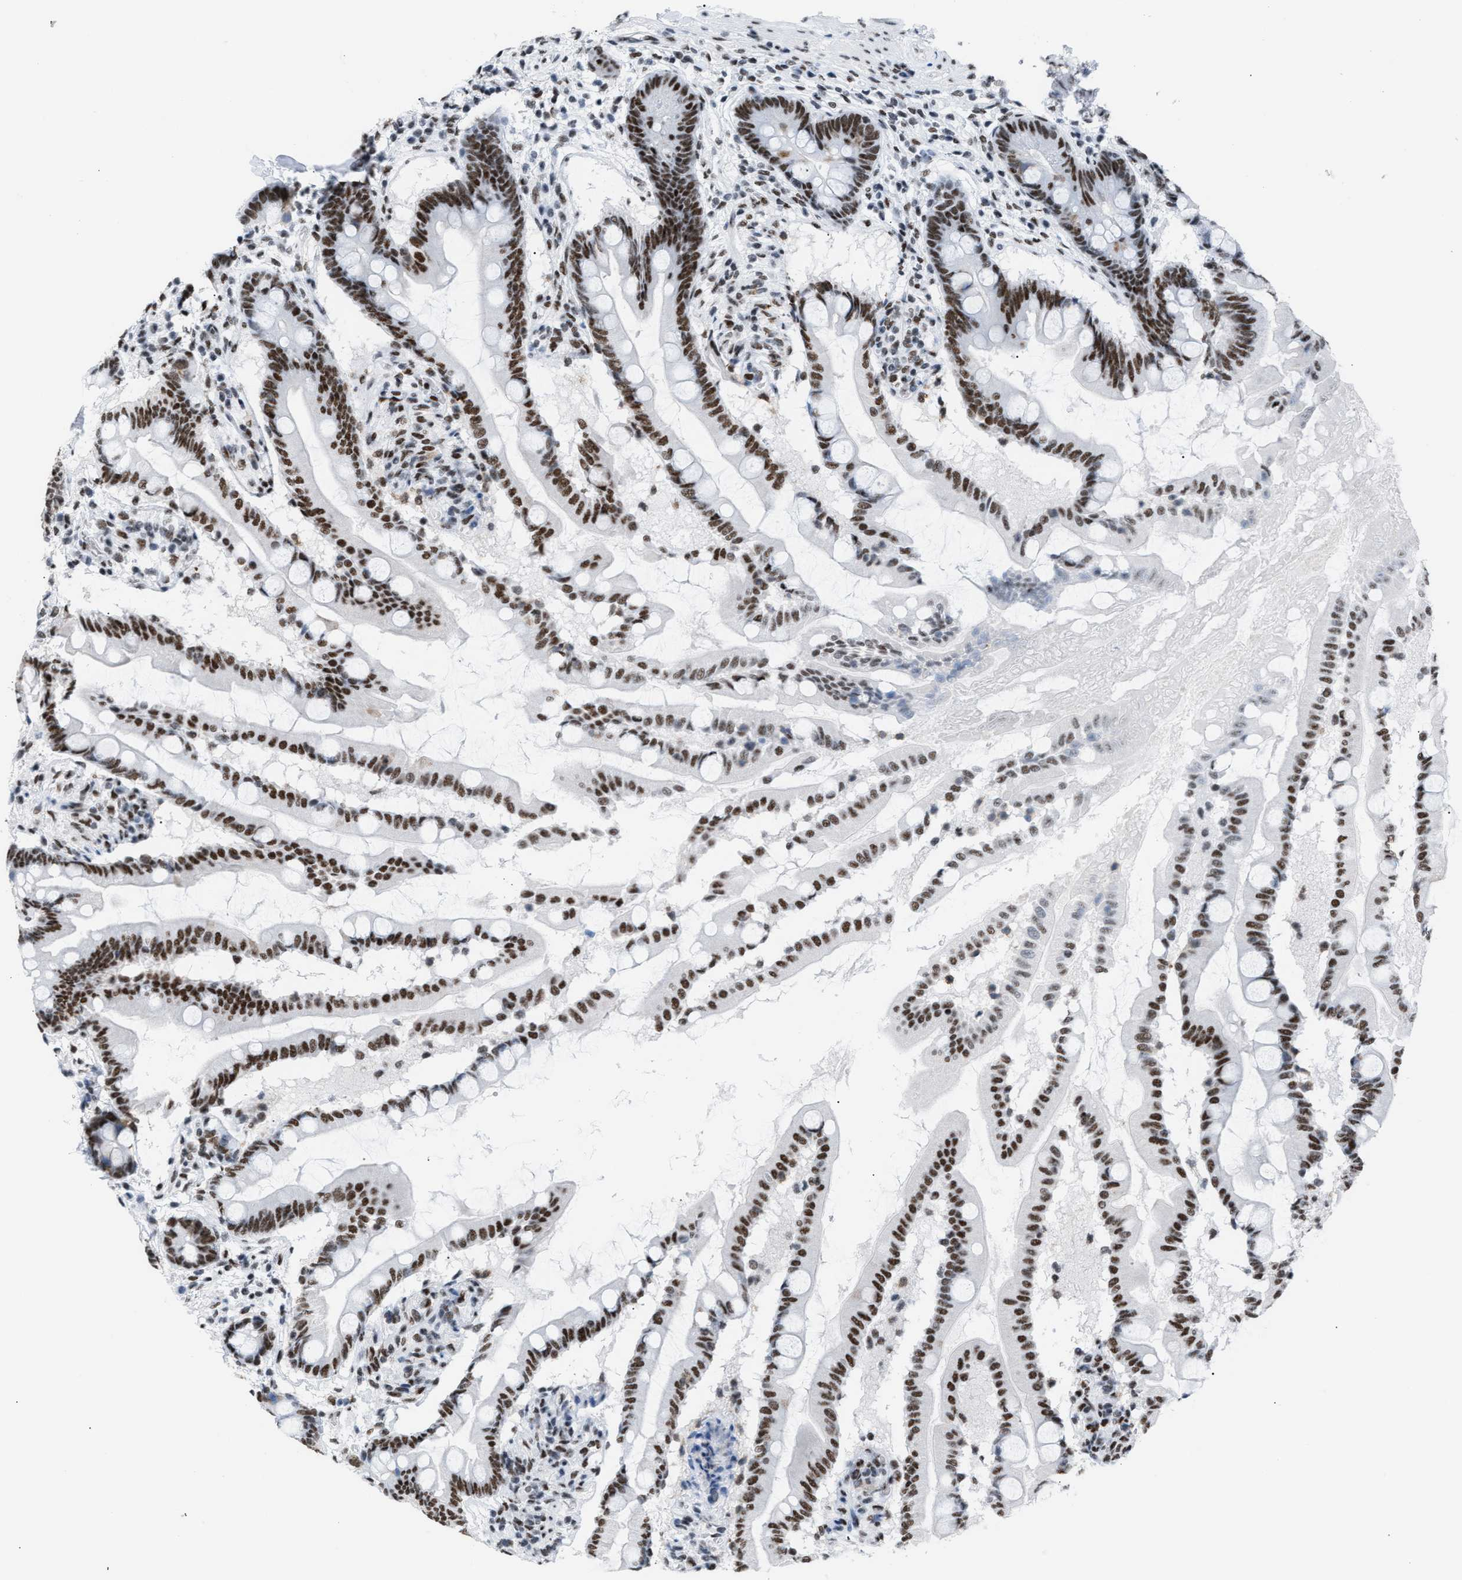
{"staining": {"intensity": "moderate", "quantity": ">75%", "location": "nuclear"}, "tissue": "small intestine", "cell_type": "Glandular cells", "image_type": "normal", "snomed": [{"axis": "morphology", "description": "Normal tissue, NOS"}, {"axis": "topography", "description": "Small intestine"}], "caption": "About >75% of glandular cells in benign small intestine exhibit moderate nuclear protein expression as visualized by brown immunohistochemical staining.", "gene": "CCAR2", "patient": {"sex": "female", "age": 56}}